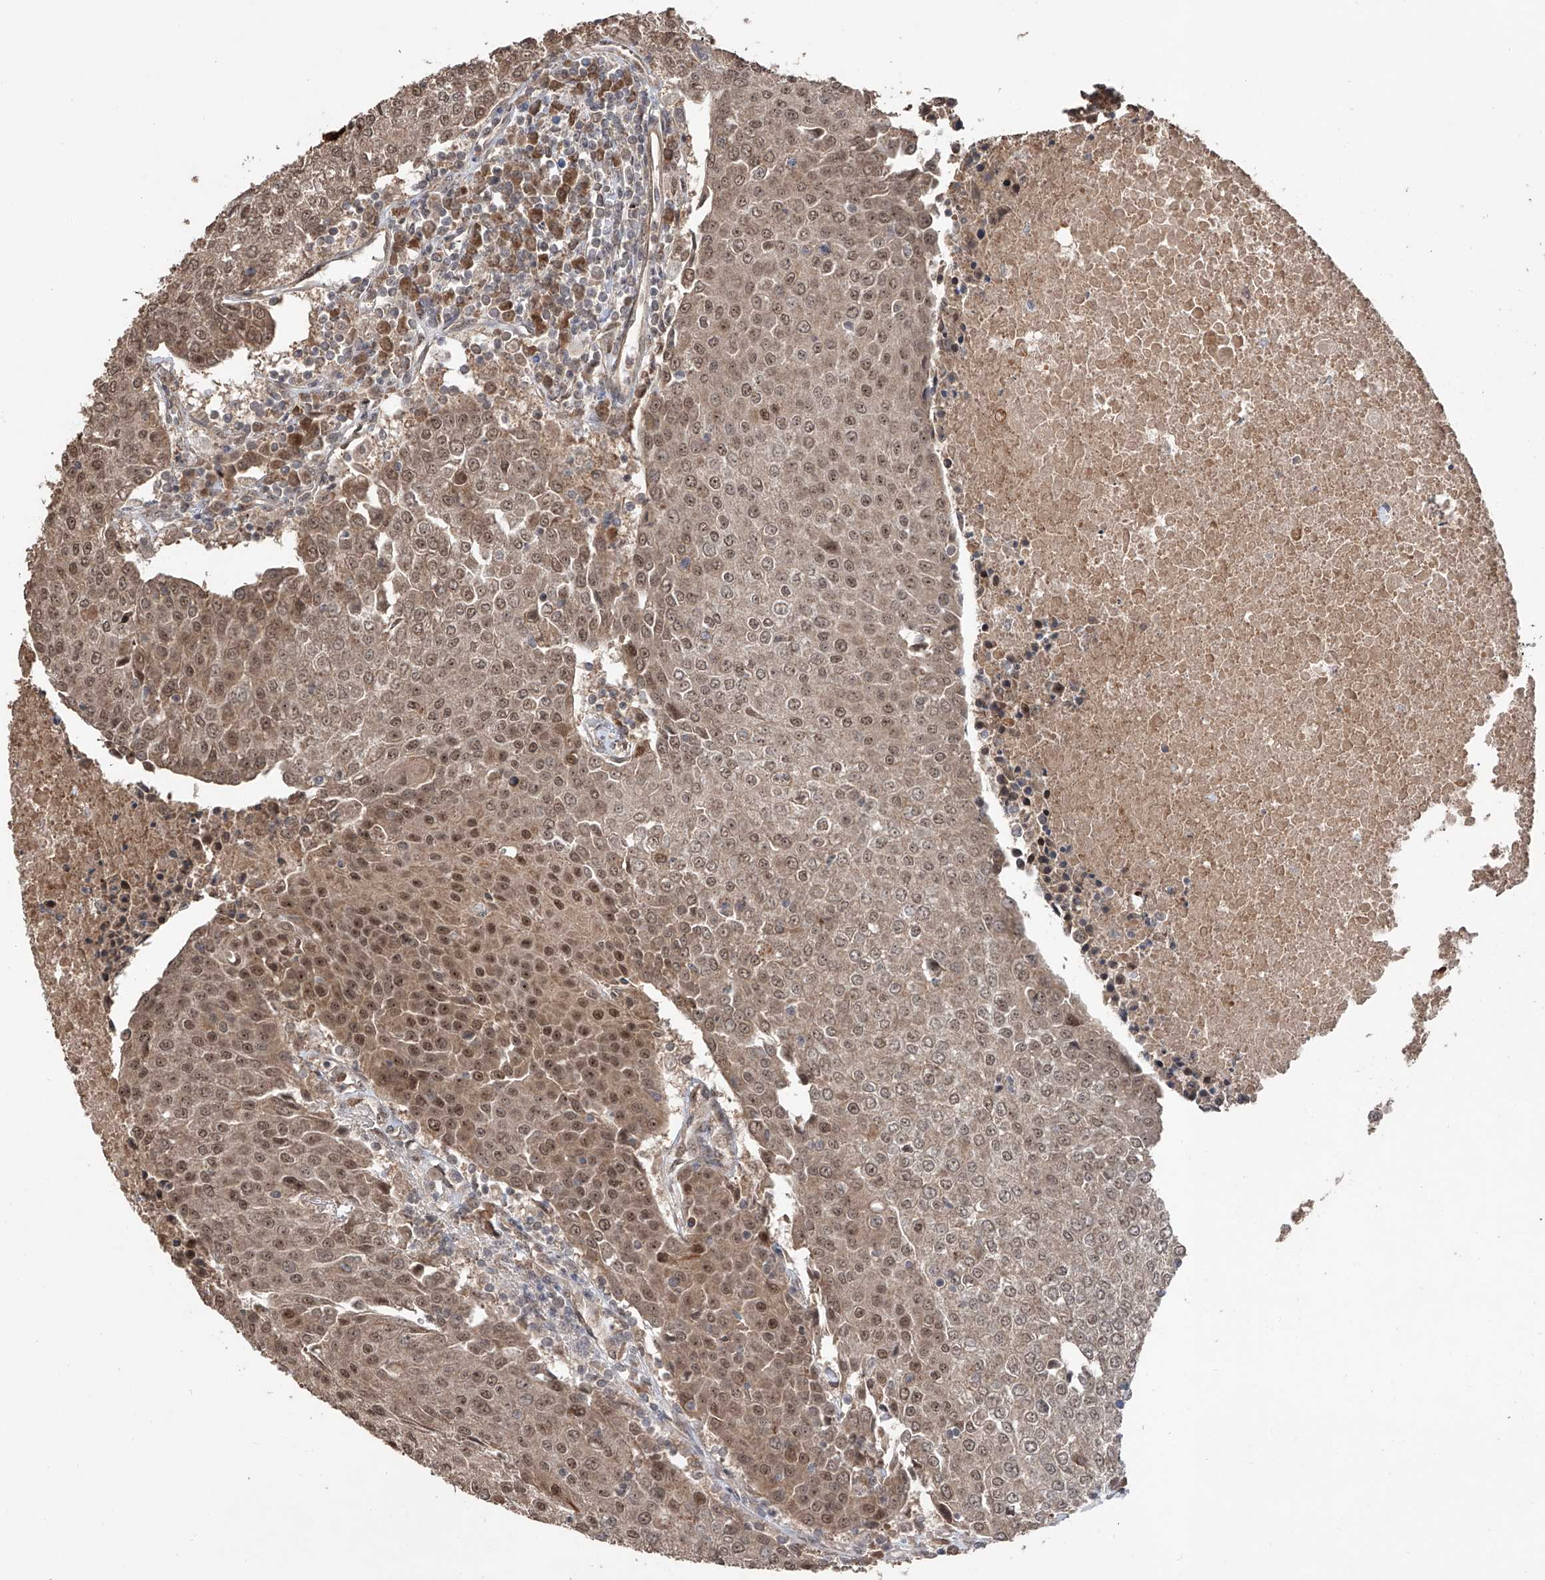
{"staining": {"intensity": "moderate", "quantity": ">75%", "location": "nuclear"}, "tissue": "urothelial cancer", "cell_type": "Tumor cells", "image_type": "cancer", "snomed": [{"axis": "morphology", "description": "Urothelial carcinoma, High grade"}, {"axis": "topography", "description": "Urinary bladder"}], "caption": "Urothelial cancer stained with immunohistochemistry reveals moderate nuclear positivity in approximately >75% of tumor cells.", "gene": "FAM135A", "patient": {"sex": "female", "age": 85}}